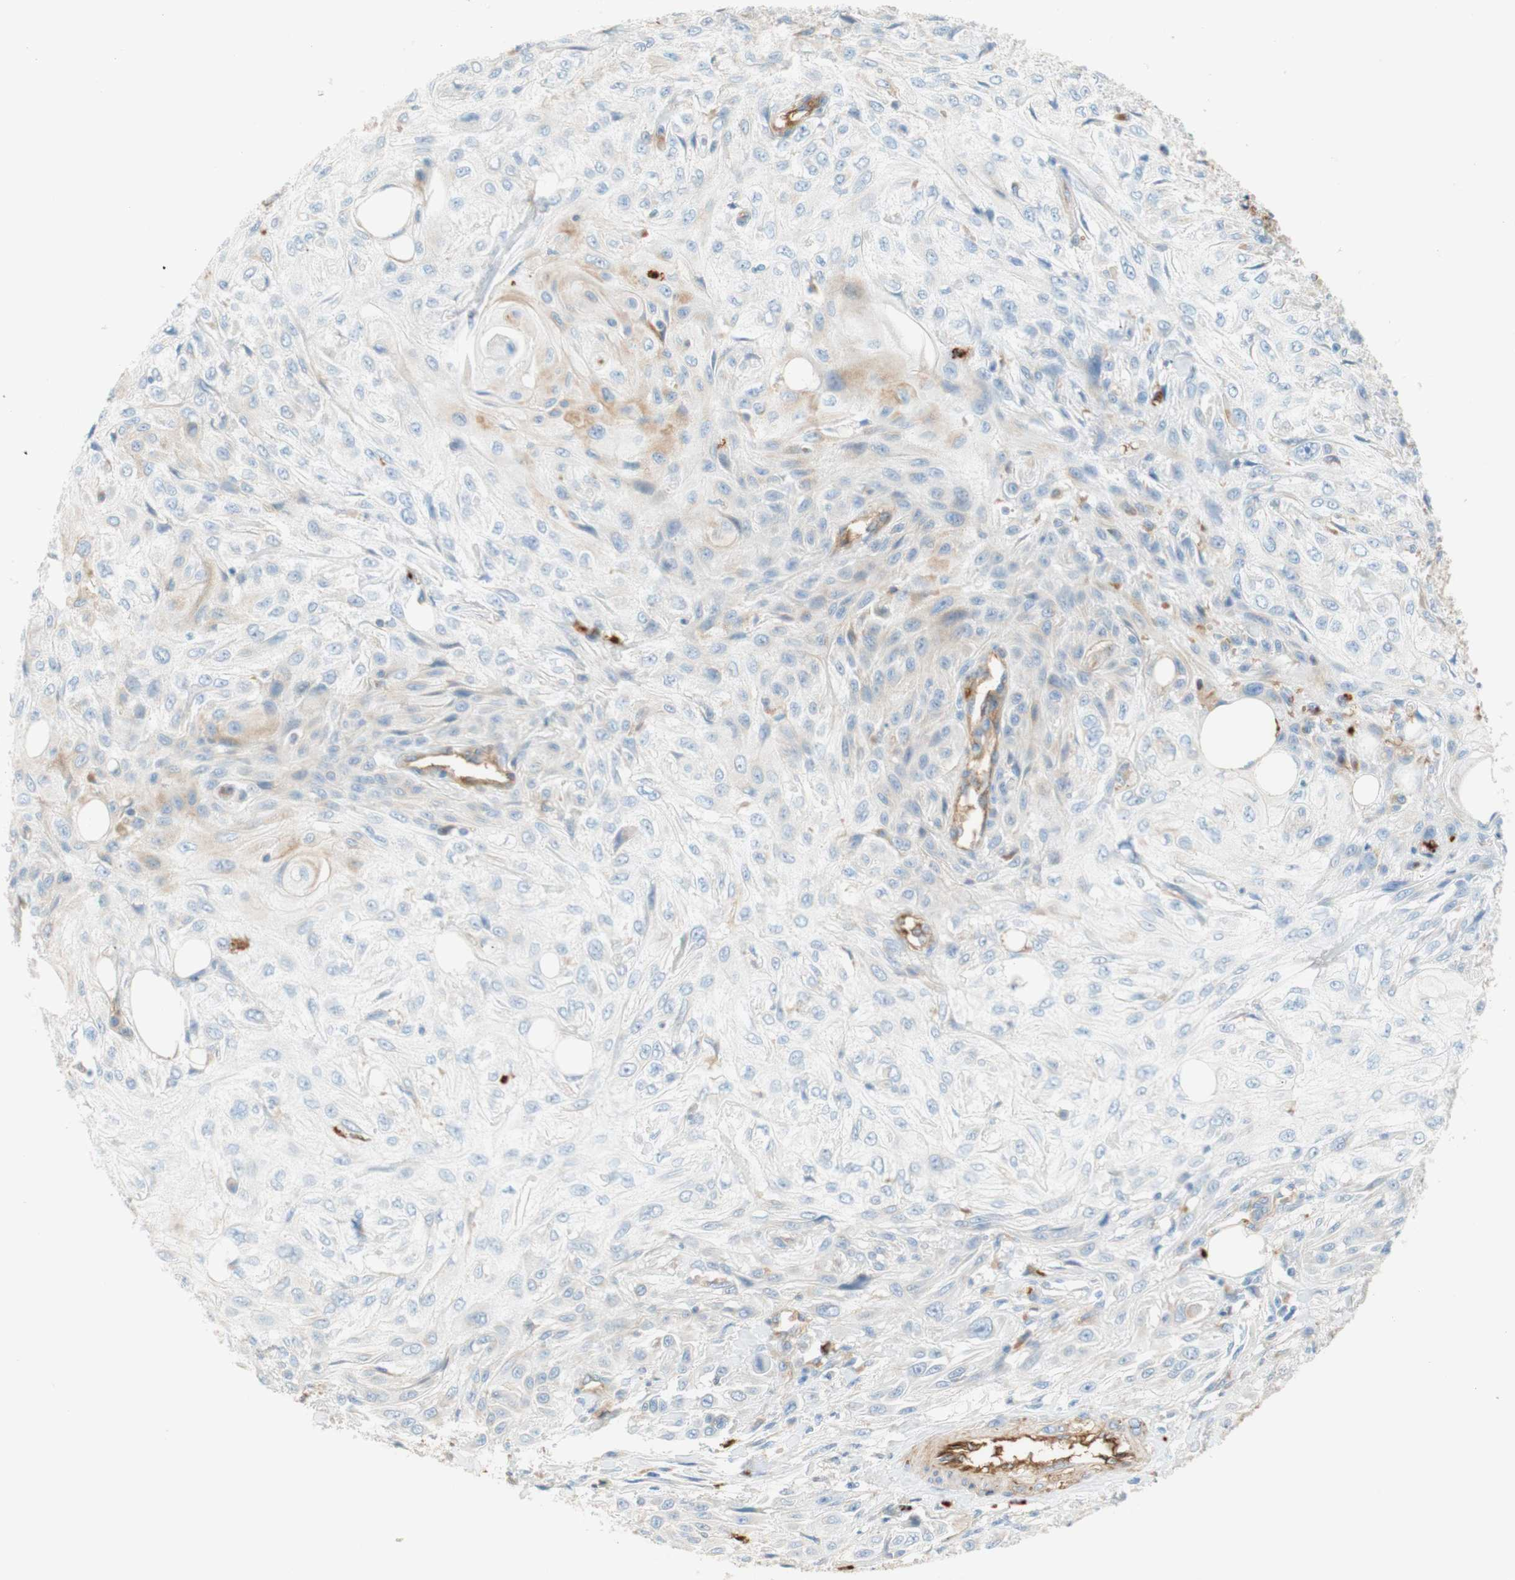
{"staining": {"intensity": "weak", "quantity": "<25%", "location": "cytoplasmic/membranous"}, "tissue": "skin cancer", "cell_type": "Tumor cells", "image_type": "cancer", "snomed": [{"axis": "morphology", "description": "Squamous cell carcinoma, NOS"}, {"axis": "topography", "description": "Skin"}], "caption": "This is a histopathology image of immunohistochemistry staining of squamous cell carcinoma (skin), which shows no positivity in tumor cells. (DAB IHC, high magnification).", "gene": "STOM", "patient": {"sex": "male", "age": 75}}